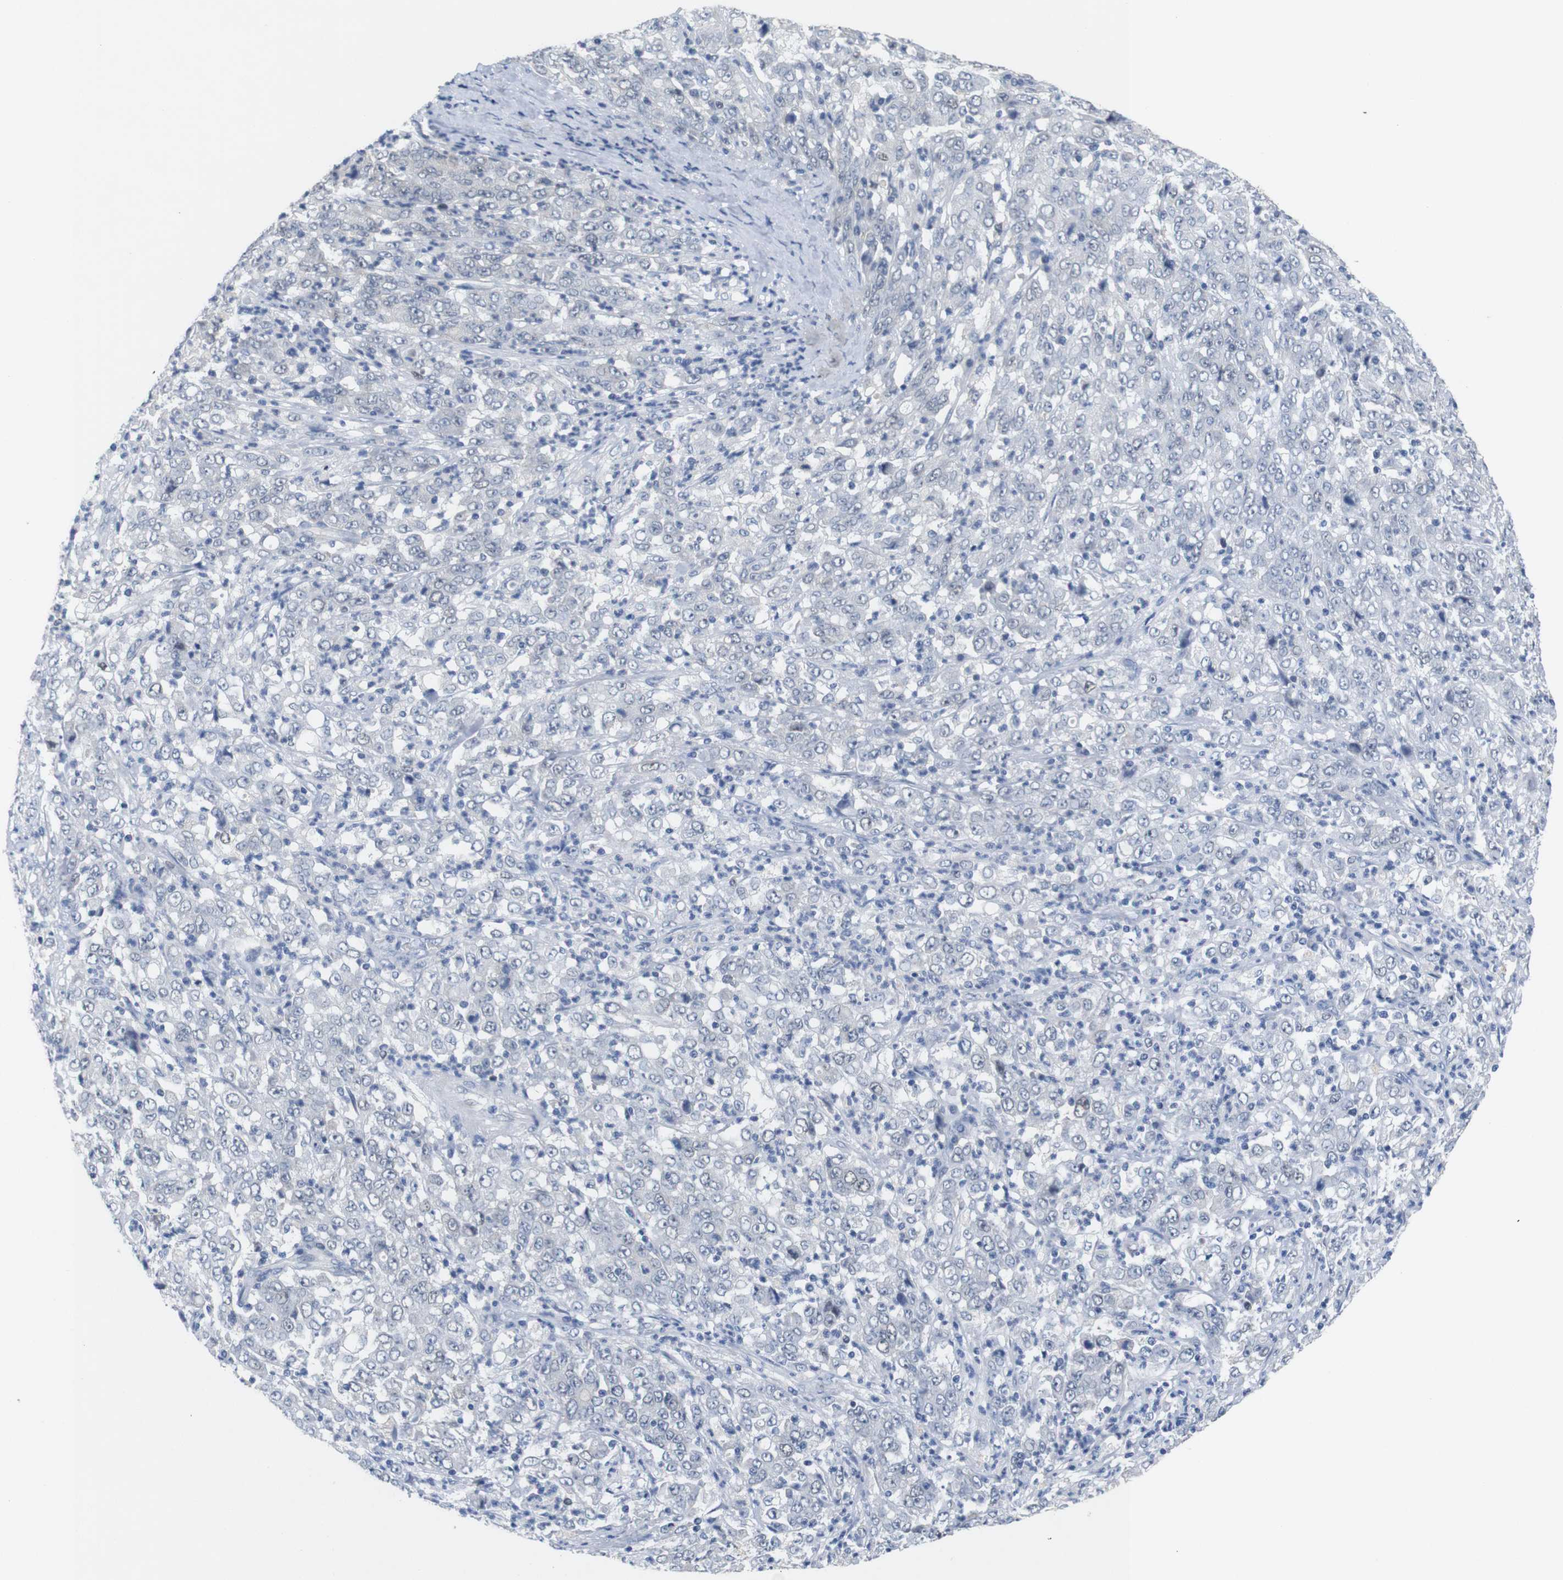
{"staining": {"intensity": "negative", "quantity": "none", "location": "none"}, "tissue": "stomach cancer", "cell_type": "Tumor cells", "image_type": "cancer", "snomed": [{"axis": "morphology", "description": "Adenocarcinoma, NOS"}, {"axis": "topography", "description": "Stomach, lower"}], "caption": "DAB immunohistochemical staining of human stomach adenocarcinoma demonstrates no significant positivity in tumor cells.", "gene": "CDK2", "patient": {"sex": "female", "age": 71}}